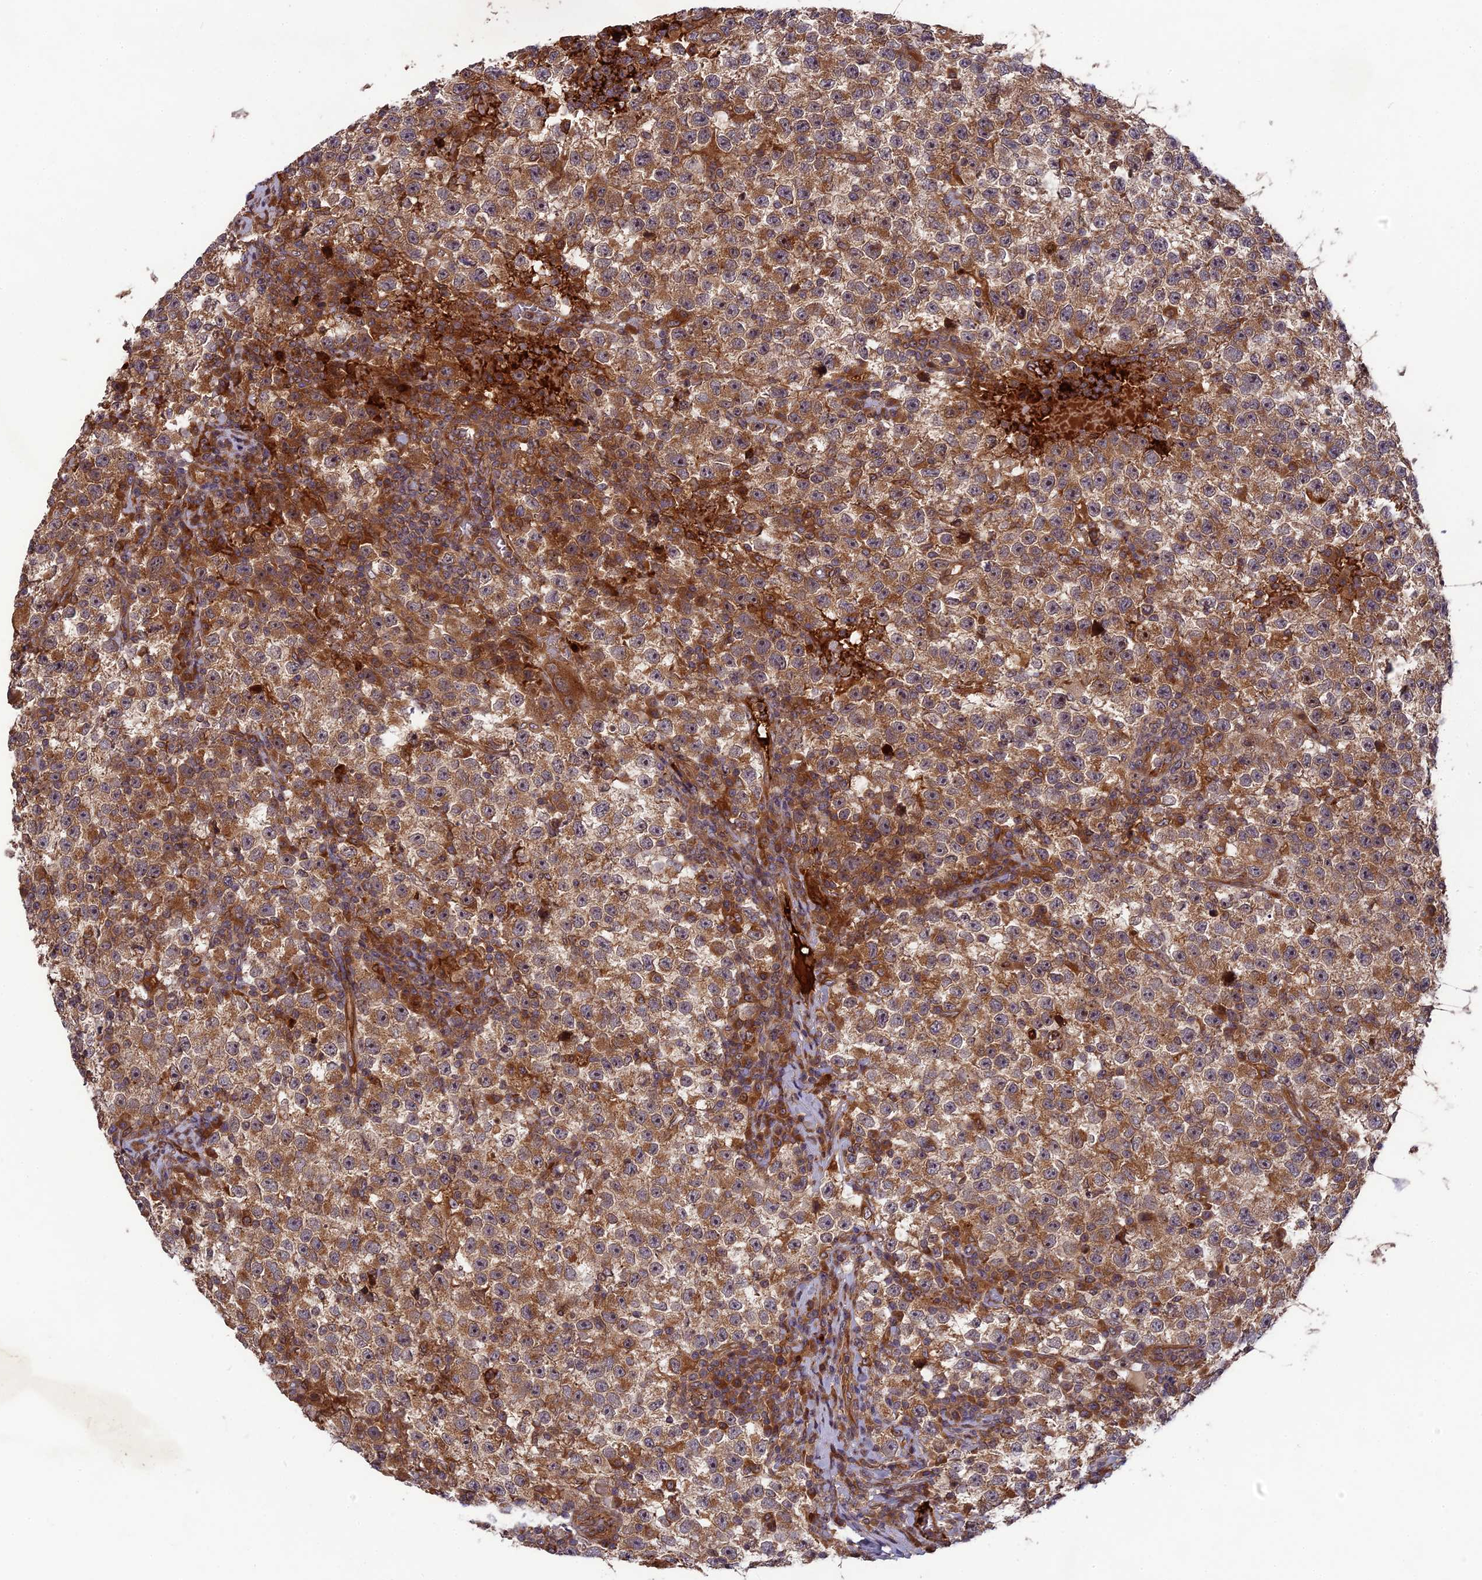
{"staining": {"intensity": "moderate", "quantity": ">75%", "location": "cytoplasmic/membranous"}, "tissue": "testis cancer", "cell_type": "Tumor cells", "image_type": "cancer", "snomed": [{"axis": "morphology", "description": "Seminoma, NOS"}, {"axis": "topography", "description": "Testis"}], "caption": "A micrograph of human testis seminoma stained for a protein reveals moderate cytoplasmic/membranous brown staining in tumor cells. (DAB (3,3'-diaminobenzidine) IHC, brown staining for protein, blue staining for nuclei).", "gene": "TMUB2", "patient": {"sex": "male", "age": 22}}